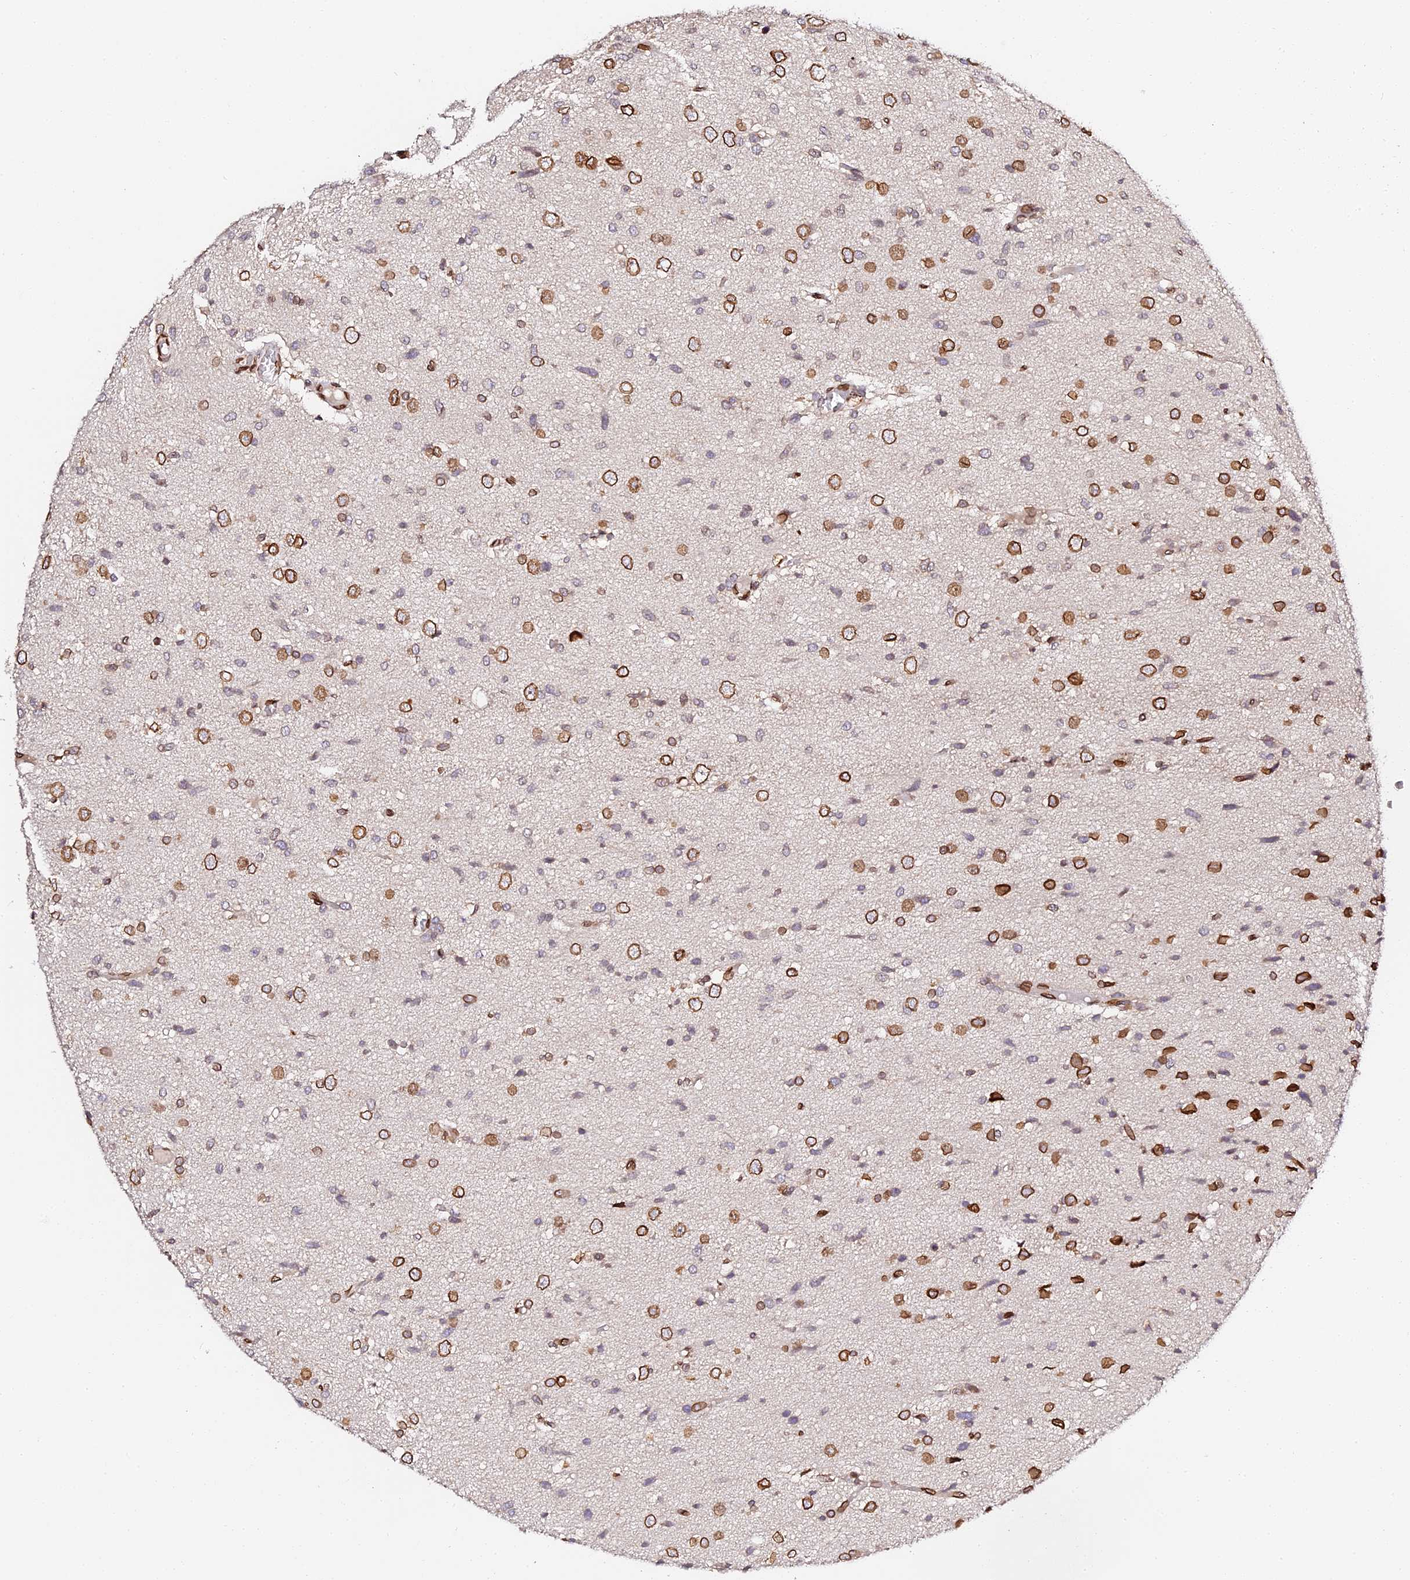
{"staining": {"intensity": "moderate", "quantity": "25%-75%", "location": "cytoplasmic/membranous,nuclear"}, "tissue": "glioma", "cell_type": "Tumor cells", "image_type": "cancer", "snomed": [{"axis": "morphology", "description": "Glioma, malignant, High grade"}, {"axis": "topography", "description": "Brain"}], "caption": "Protein expression analysis of malignant glioma (high-grade) demonstrates moderate cytoplasmic/membranous and nuclear positivity in approximately 25%-75% of tumor cells.", "gene": "ANAPC5", "patient": {"sex": "female", "age": 59}}